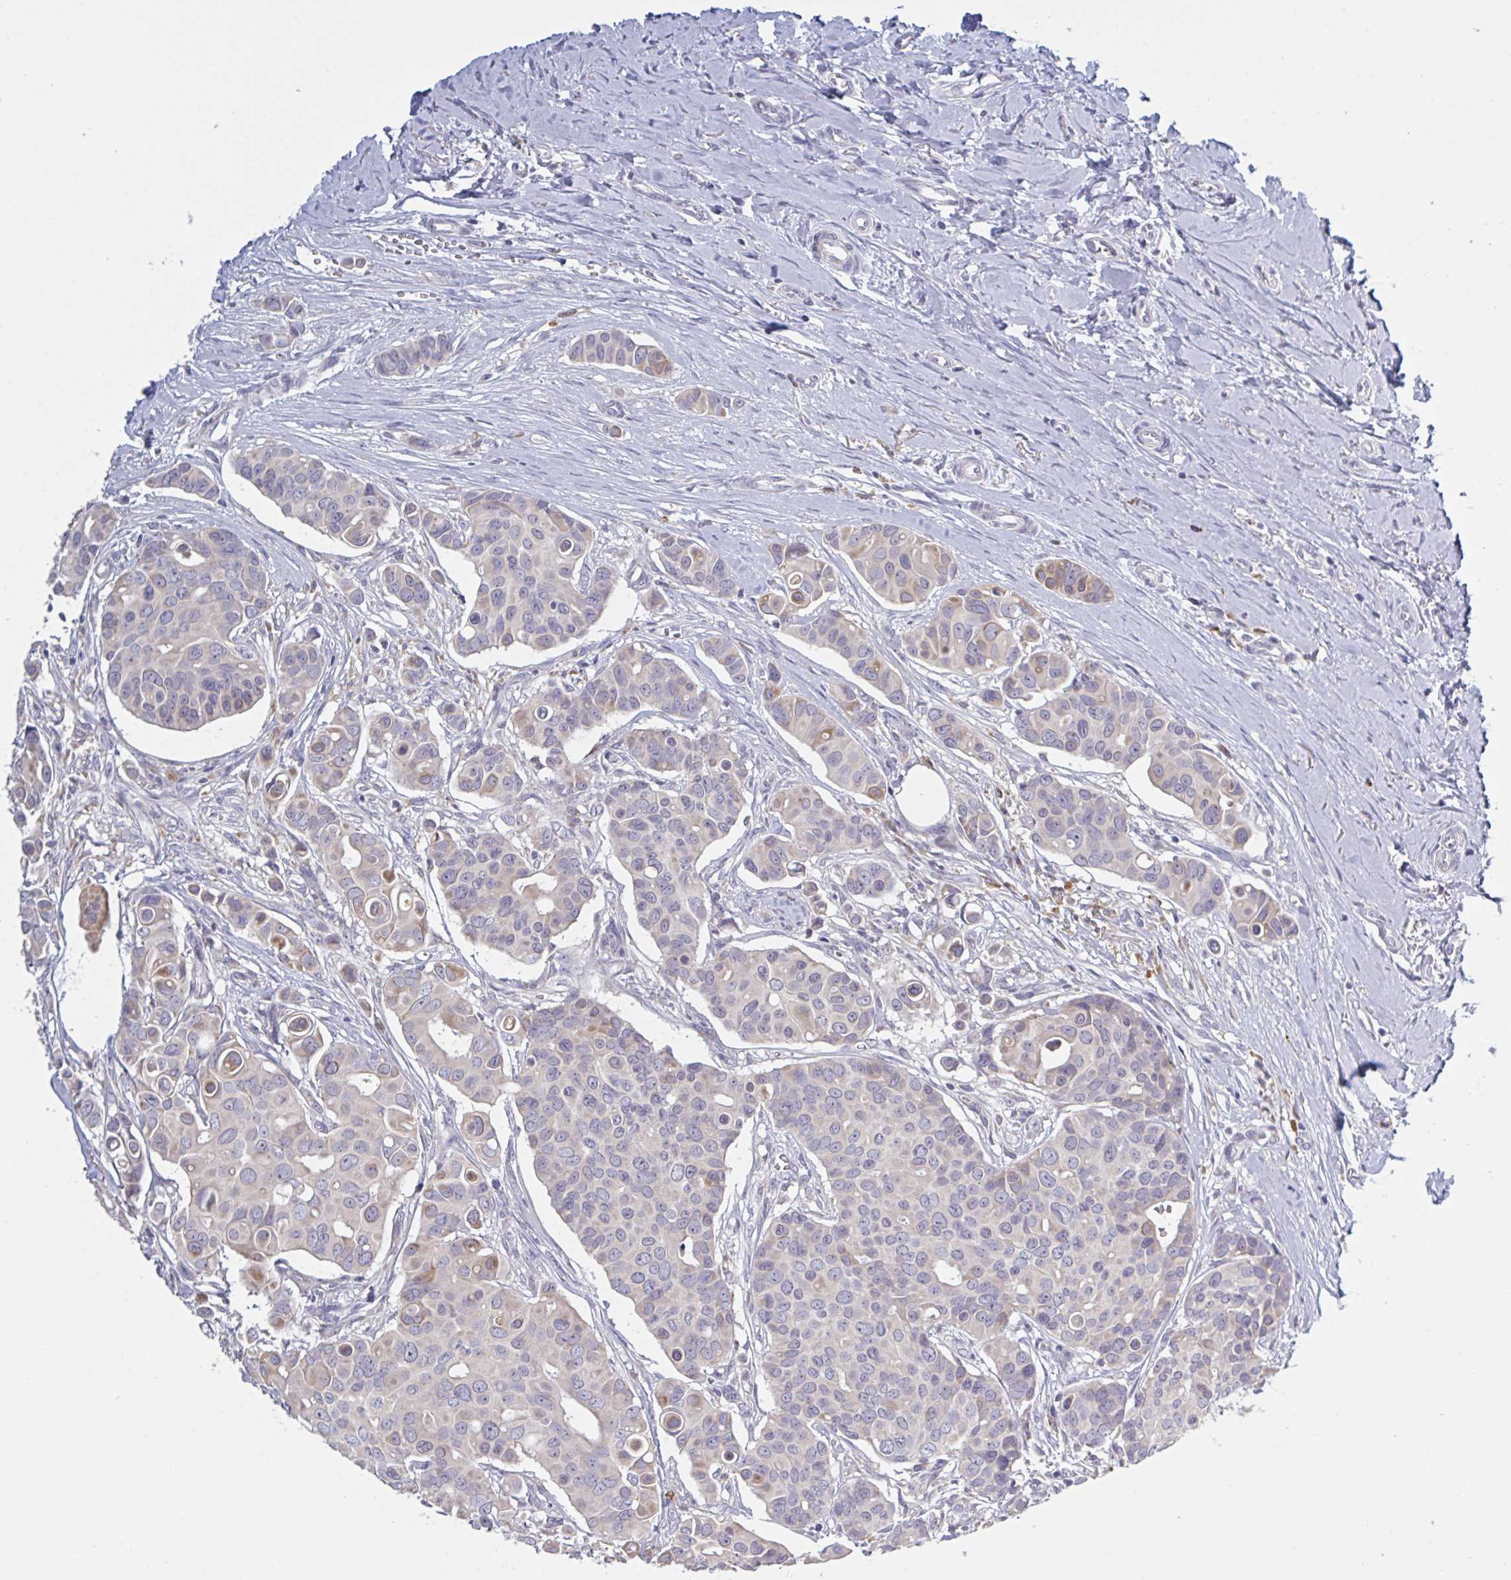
{"staining": {"intensity": "weak", "quantity": "<25%", "location": "cytoplasmic/membranous"}, "tissue": "breast cancer", "cell_type": "Tumor cells", "image_type": "cancer", "snomed": [{"axis": "morphology", "description": "Normal tissue, NOS"}, {"axis": "morphology", "description": "Duct carcinoma"}, {"axis": "topography", "description": "Skin"}, {"axis": "topography", "description": "Breast"}], "caption": "A micrograph of breast cancer stained for a protein shows no brown staining in tumor cells.", "gene": "CD1E", "patient": {"sex": "female", "age": 54}}